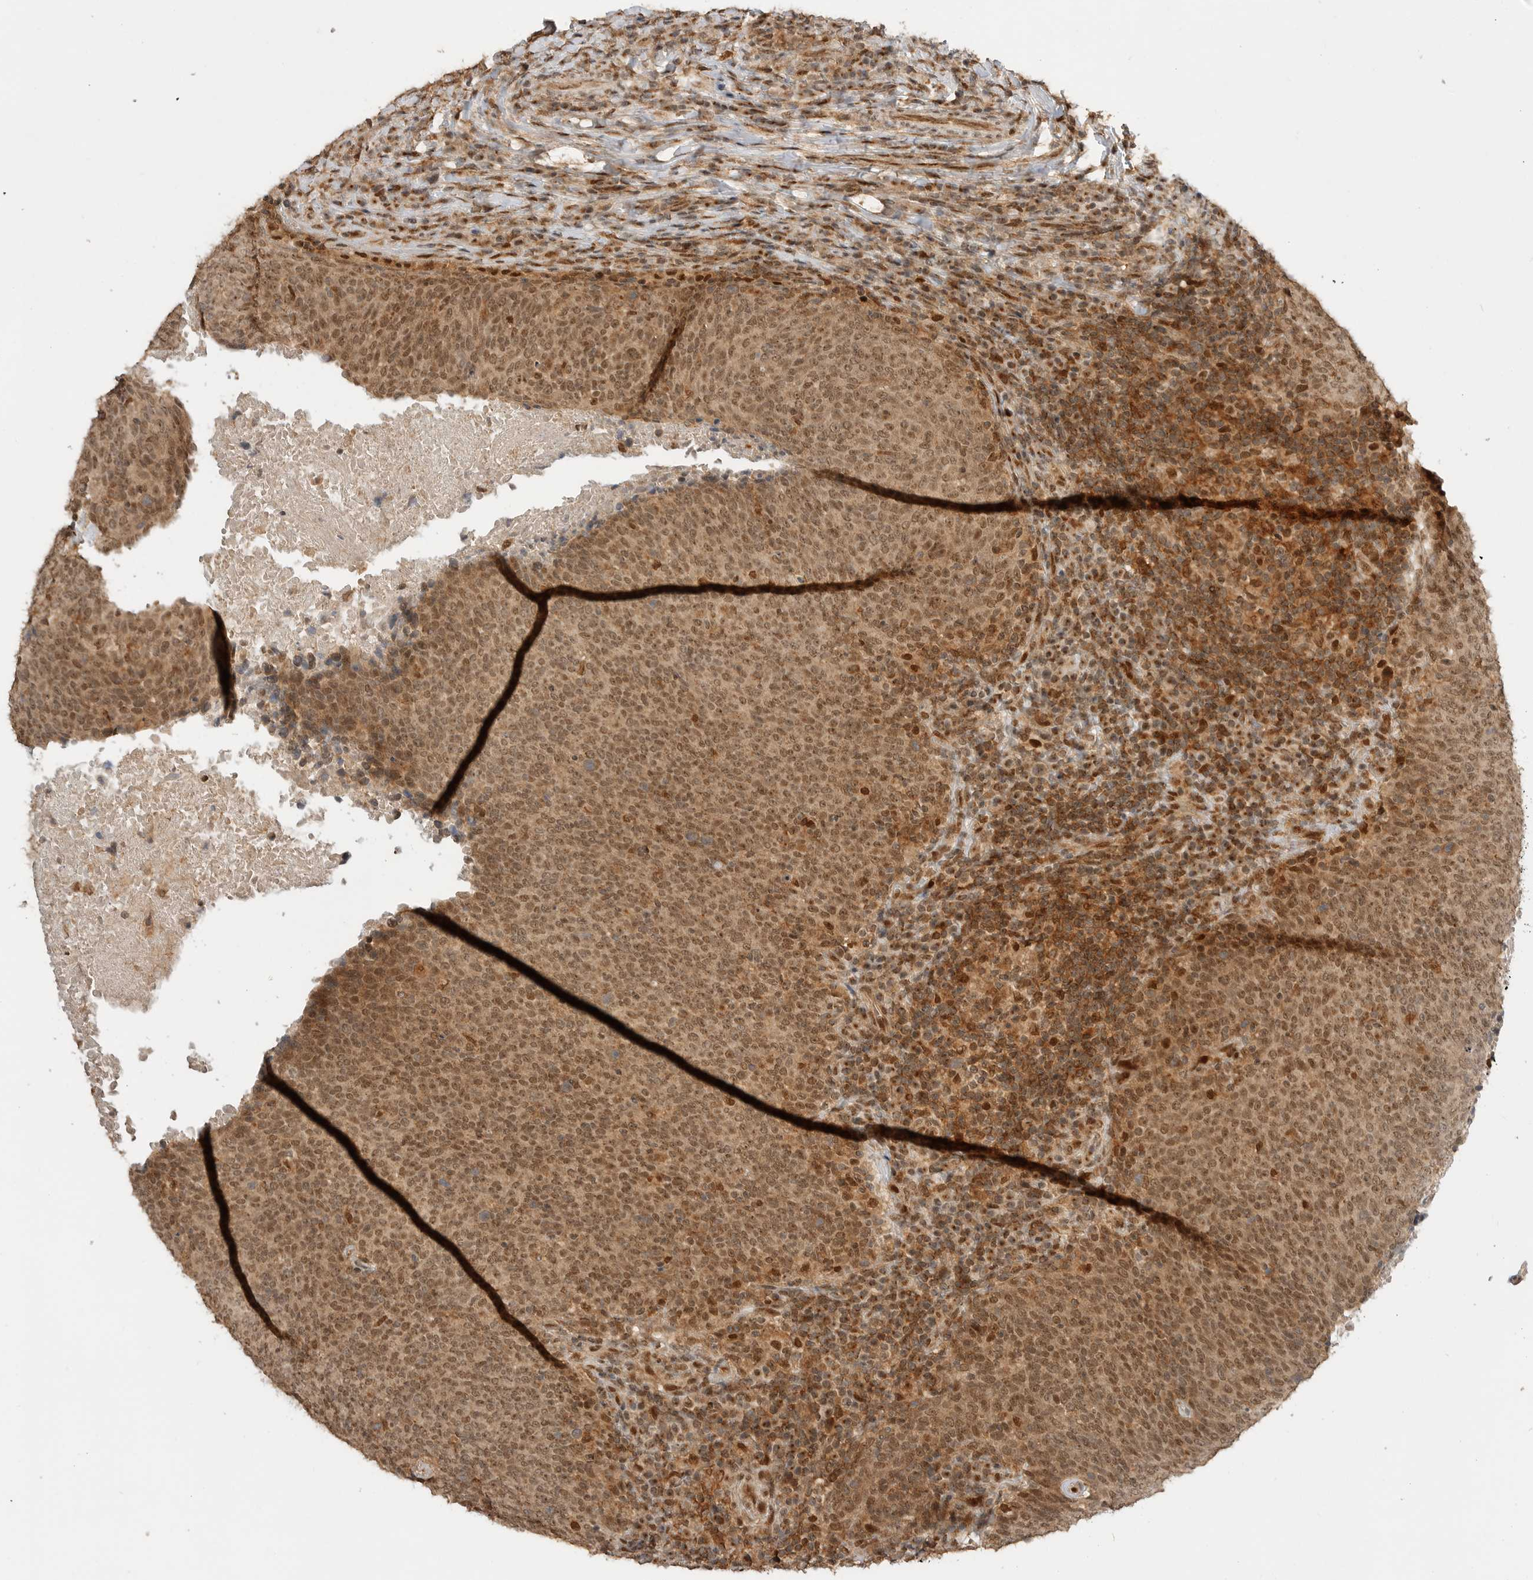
{"staining": {"intensity": "moderate", "quantity": ">75%", "location": "cytoplasmic/membranous,nuclear"}, "tissue": "head and neck cancer", "cell_type": "Tumor cells", "image_type": "cancer", "snomed": [{"axis": "morphology", "description": "Squamous cell carcinoma, NOS"}, {"axis": "morphology", "description": "Squamous cell carcinoma, metastatic, NOS"}, {"axis": "topography", "description": "Lymph node"}, {"axis": "topography", "description": "Head-Neck"}], "caption": "DAB immunohistochemical staining of head and neck cancer (metastatic squamous cell carcinoma) displays moderate cytoplasmic/membranous and nuclear protein staining in approximately >75% of tumor cells. (IHC, brightfield microscopy, high magnification).", "gene": "ALKAL1", "patient": {"sex": "male", "age": 62}}